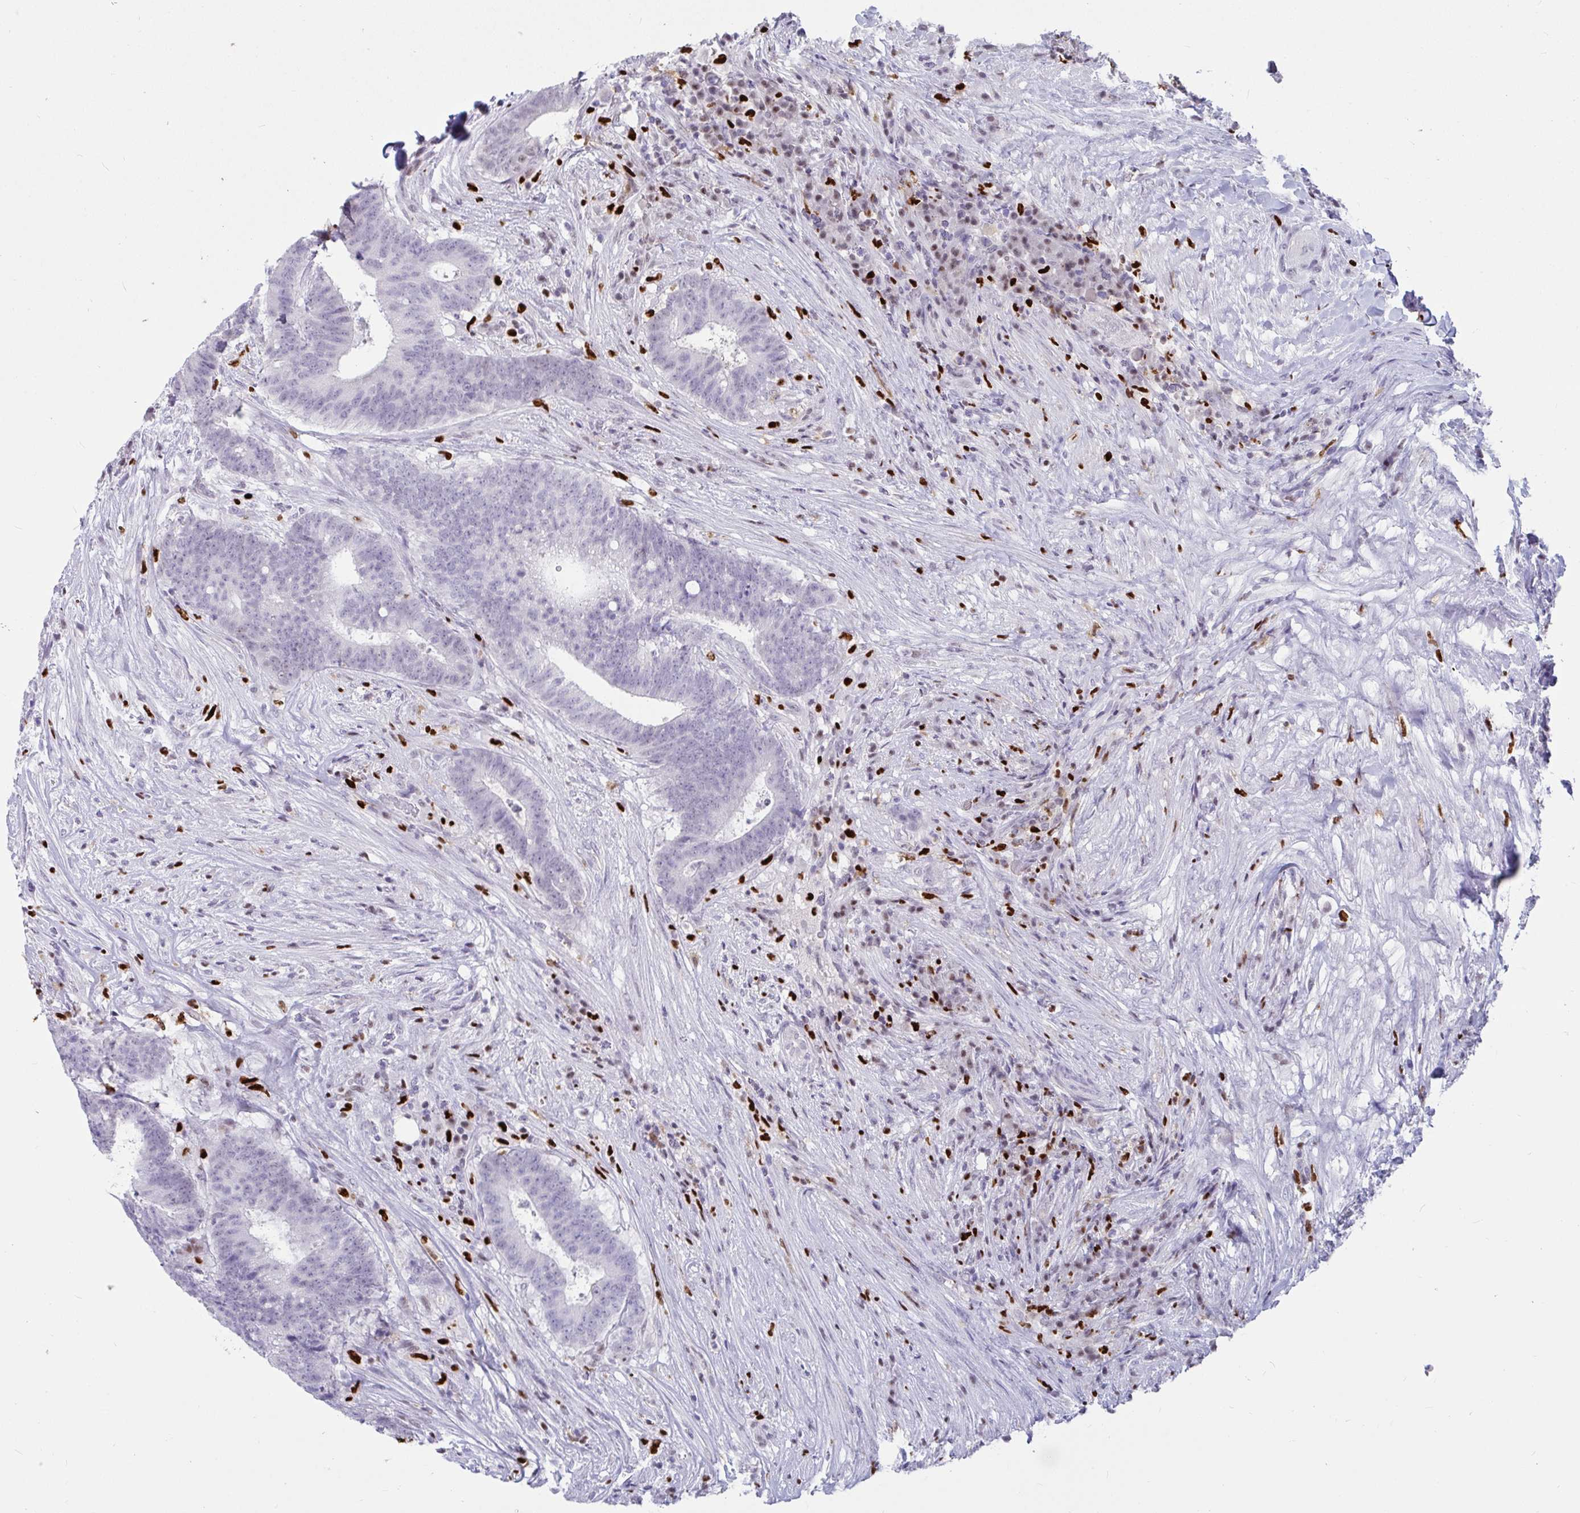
{"staining": {"intensity": "negative", "quantity": "none", "location": "none"}, "tissue": "colorectal cancer", "cell_type": "Tumor cells", "image_type": "cancer", "snomed": [{"axis": "morphology", "description": "Adenocarcinoma, NOS"}, {"axis": "topography", "description": "Colon"}], "caption": "This is an immunohistochemistry (IHC) photomicrograph of colorectal cancer. There is no expression in tumor cells.", "gene": "ZNF586", "patient": {"sex": "female", "age": 43}}